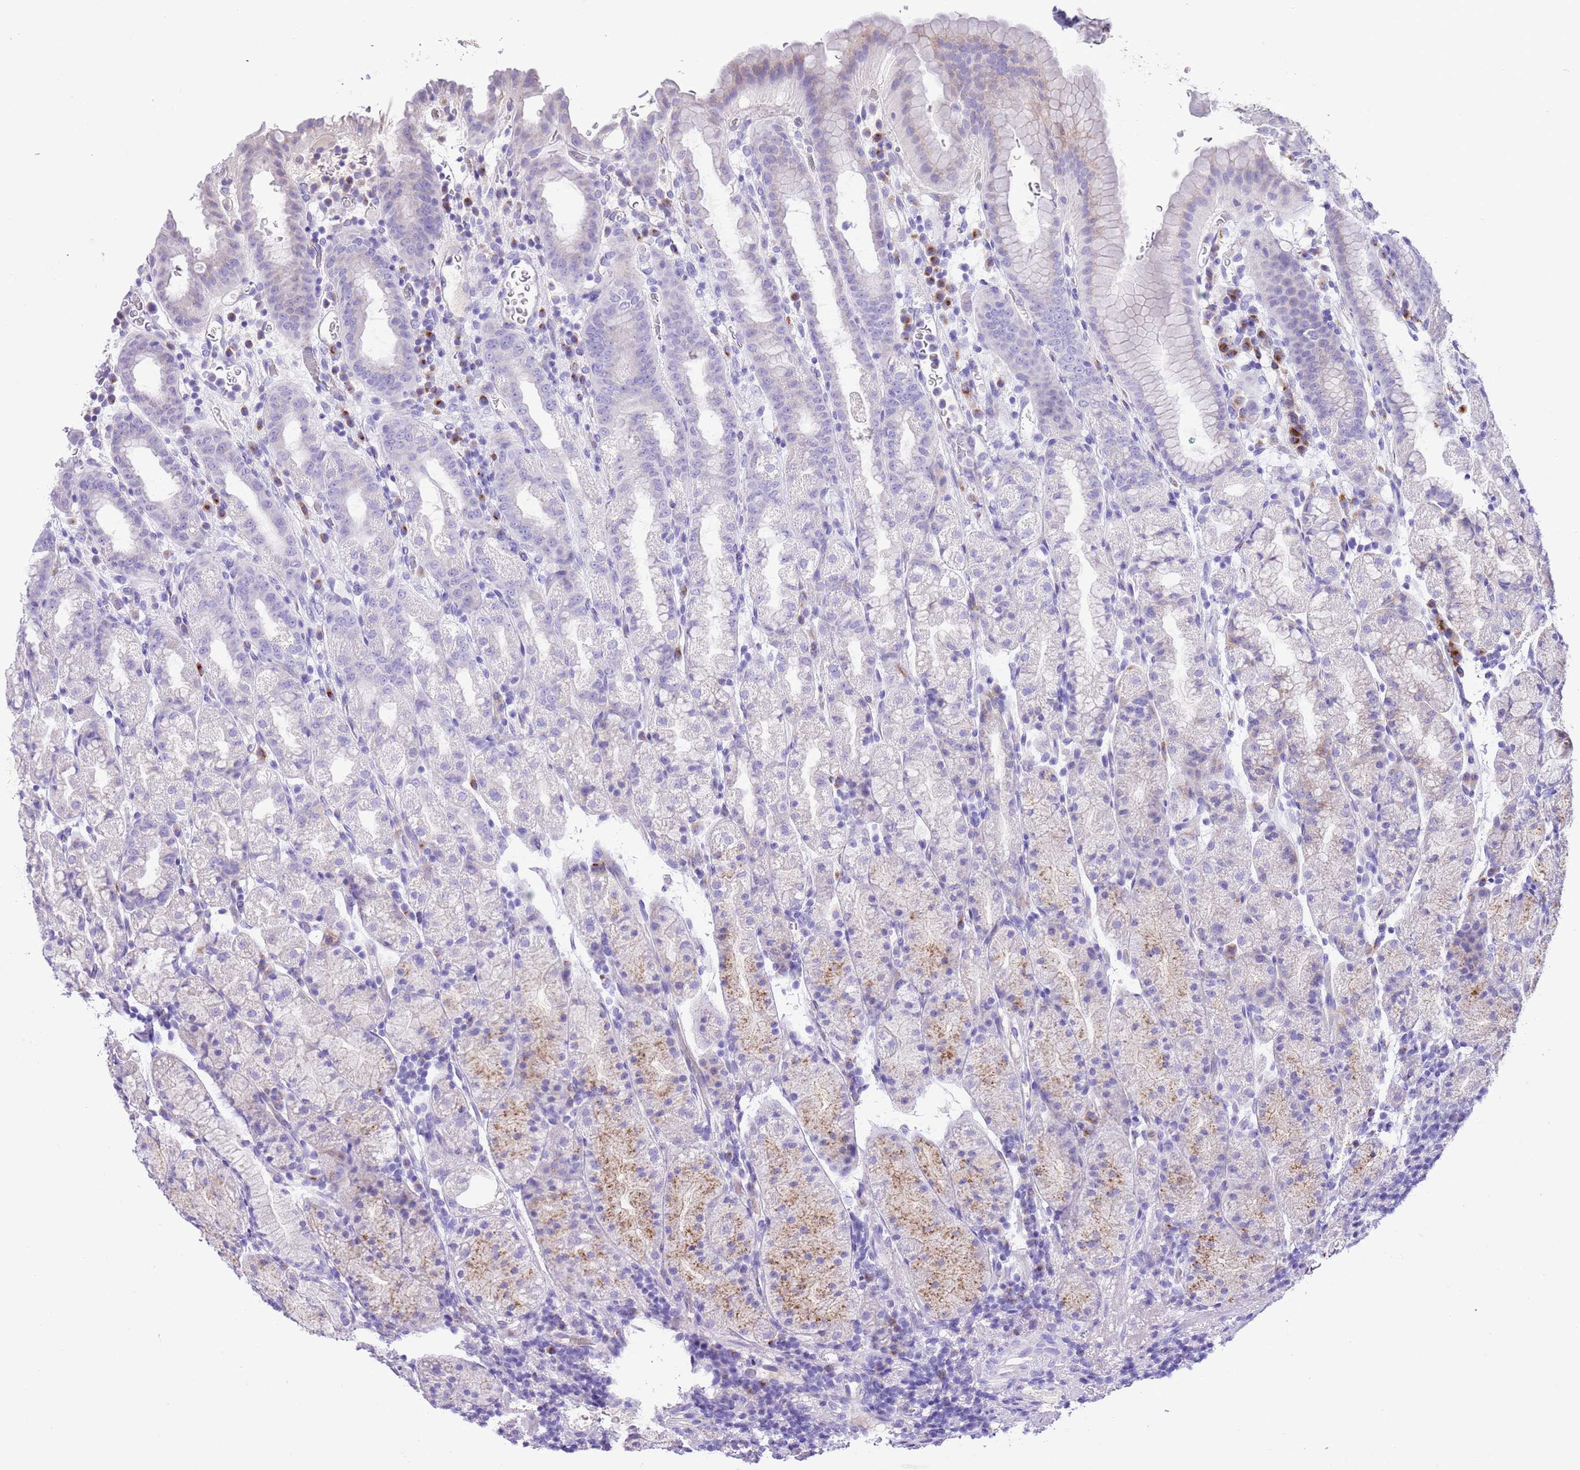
{"staining": {"intensity": "negative", "quantity": "none", "location": "none"}, "tissue": "stomach", "cell_type": "Glandular cells", "image_type": "normal", "snomed": [{"axis": "morphology", "description": "Normal tissue, NOS"}, {"axis": "topography", "description": "Stomach, upper"}, {"axis": "topography", "description": "Stomach, lower"}, {"axis": "topography", "description": "Small intestine"}], "caption": "IHC of benign stomach exhibits no positivity in glandular cells.", "gene": "CLEC2A", "patient": {"sex": "male", "age": 68}}